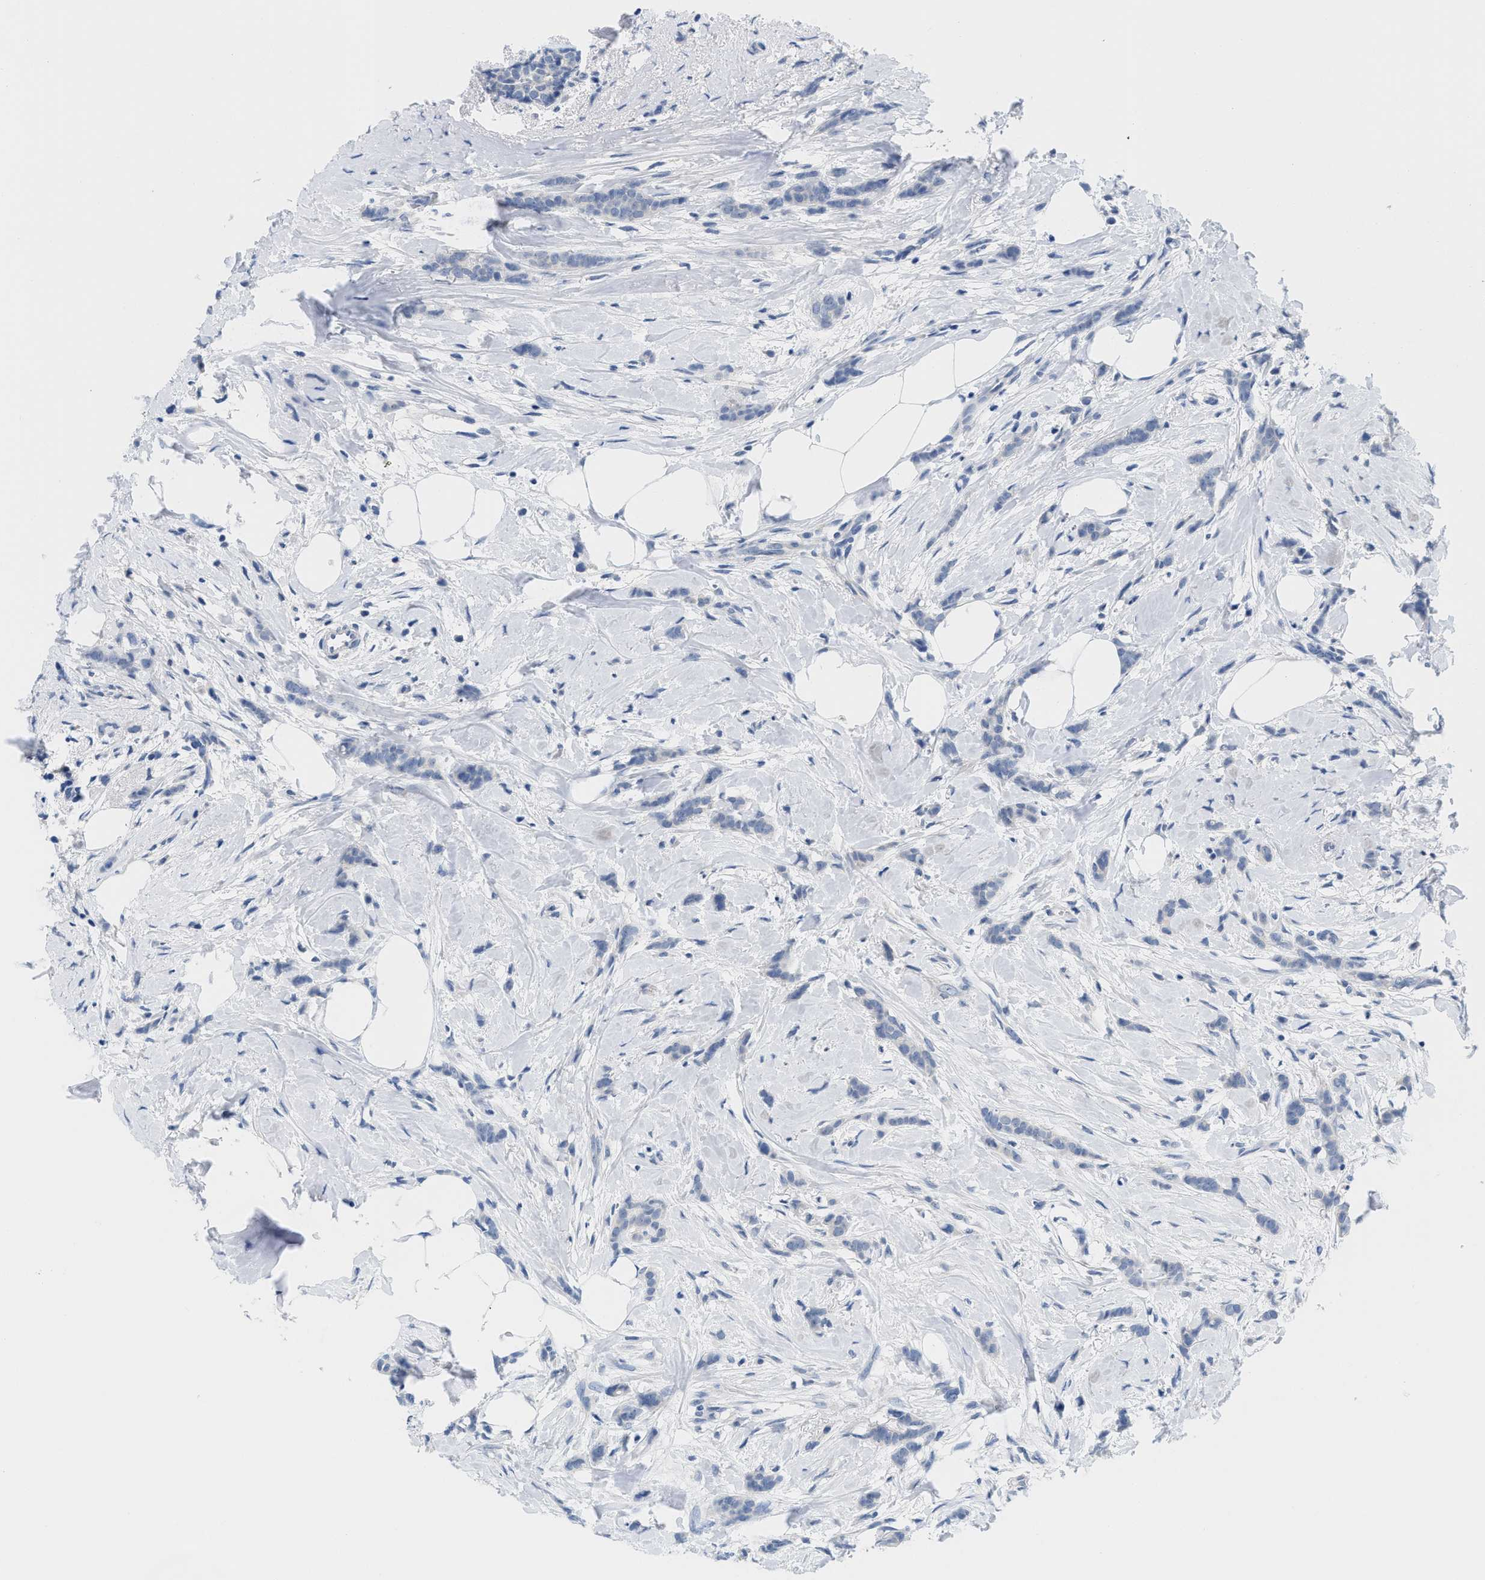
{"staining": {"intensity": "negative", "quantity": "none", "location": "none"}, "tissue": "breast cancer", "cell_type": "Tumor cells", "image_type": "cancer", "snomed": [{"axis": "morphology", "description": "Lobular carcinoma, in situ"}, {"axis": "morphology", "description": "Lobular carcinoma"}, {"axis": "topography", "description": "Breast"}], "caption": "Photomicrograph shows no significant protein positivity in tumor cells of lobular carcinoma (breast). (DAB (3,3'-diaminobenzidine) immunohistochemistry (IHC) with hematoxylin counter stain).", "gene": "PYY", "patient": {"sex": "female", "age": 41}}